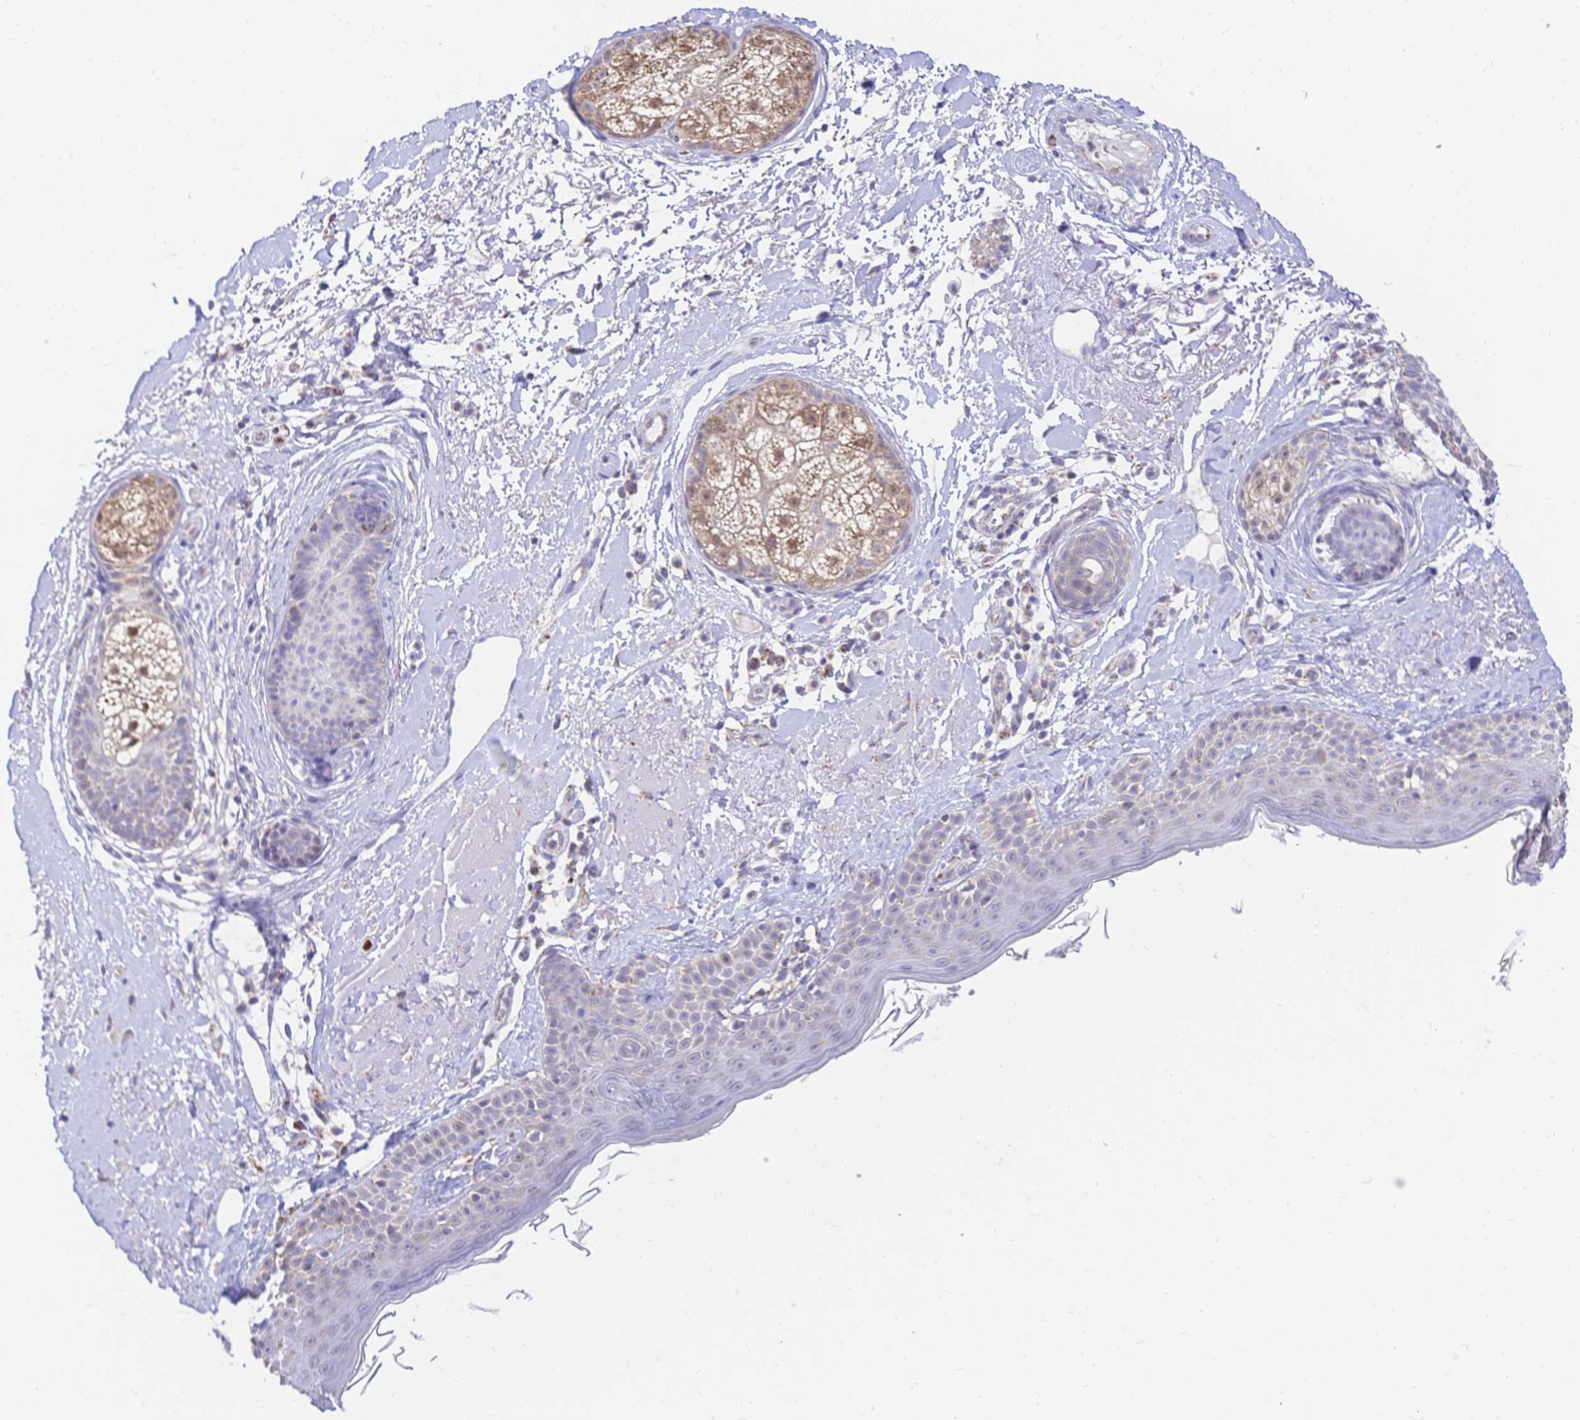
{"staining": {"intensity": "weak", "quantity": "25%-75%", "location": "cytoplasmic/membranous"}, "tissue": "skin", "cell_type": "Fibroblasts", "image_type": "normal", "snomed": [{"axis": "morphology", "description": "Normal tissue, NOS"}, {"axis": "topography", "description": "Skin"}], "caption": "An image of human skin stained for a protein exhibits weak cytoplasmic/membranous brown staining in fibroblasts.", "gene": "CLEC18A", "patient": {"sex": "male", "age": 73}}